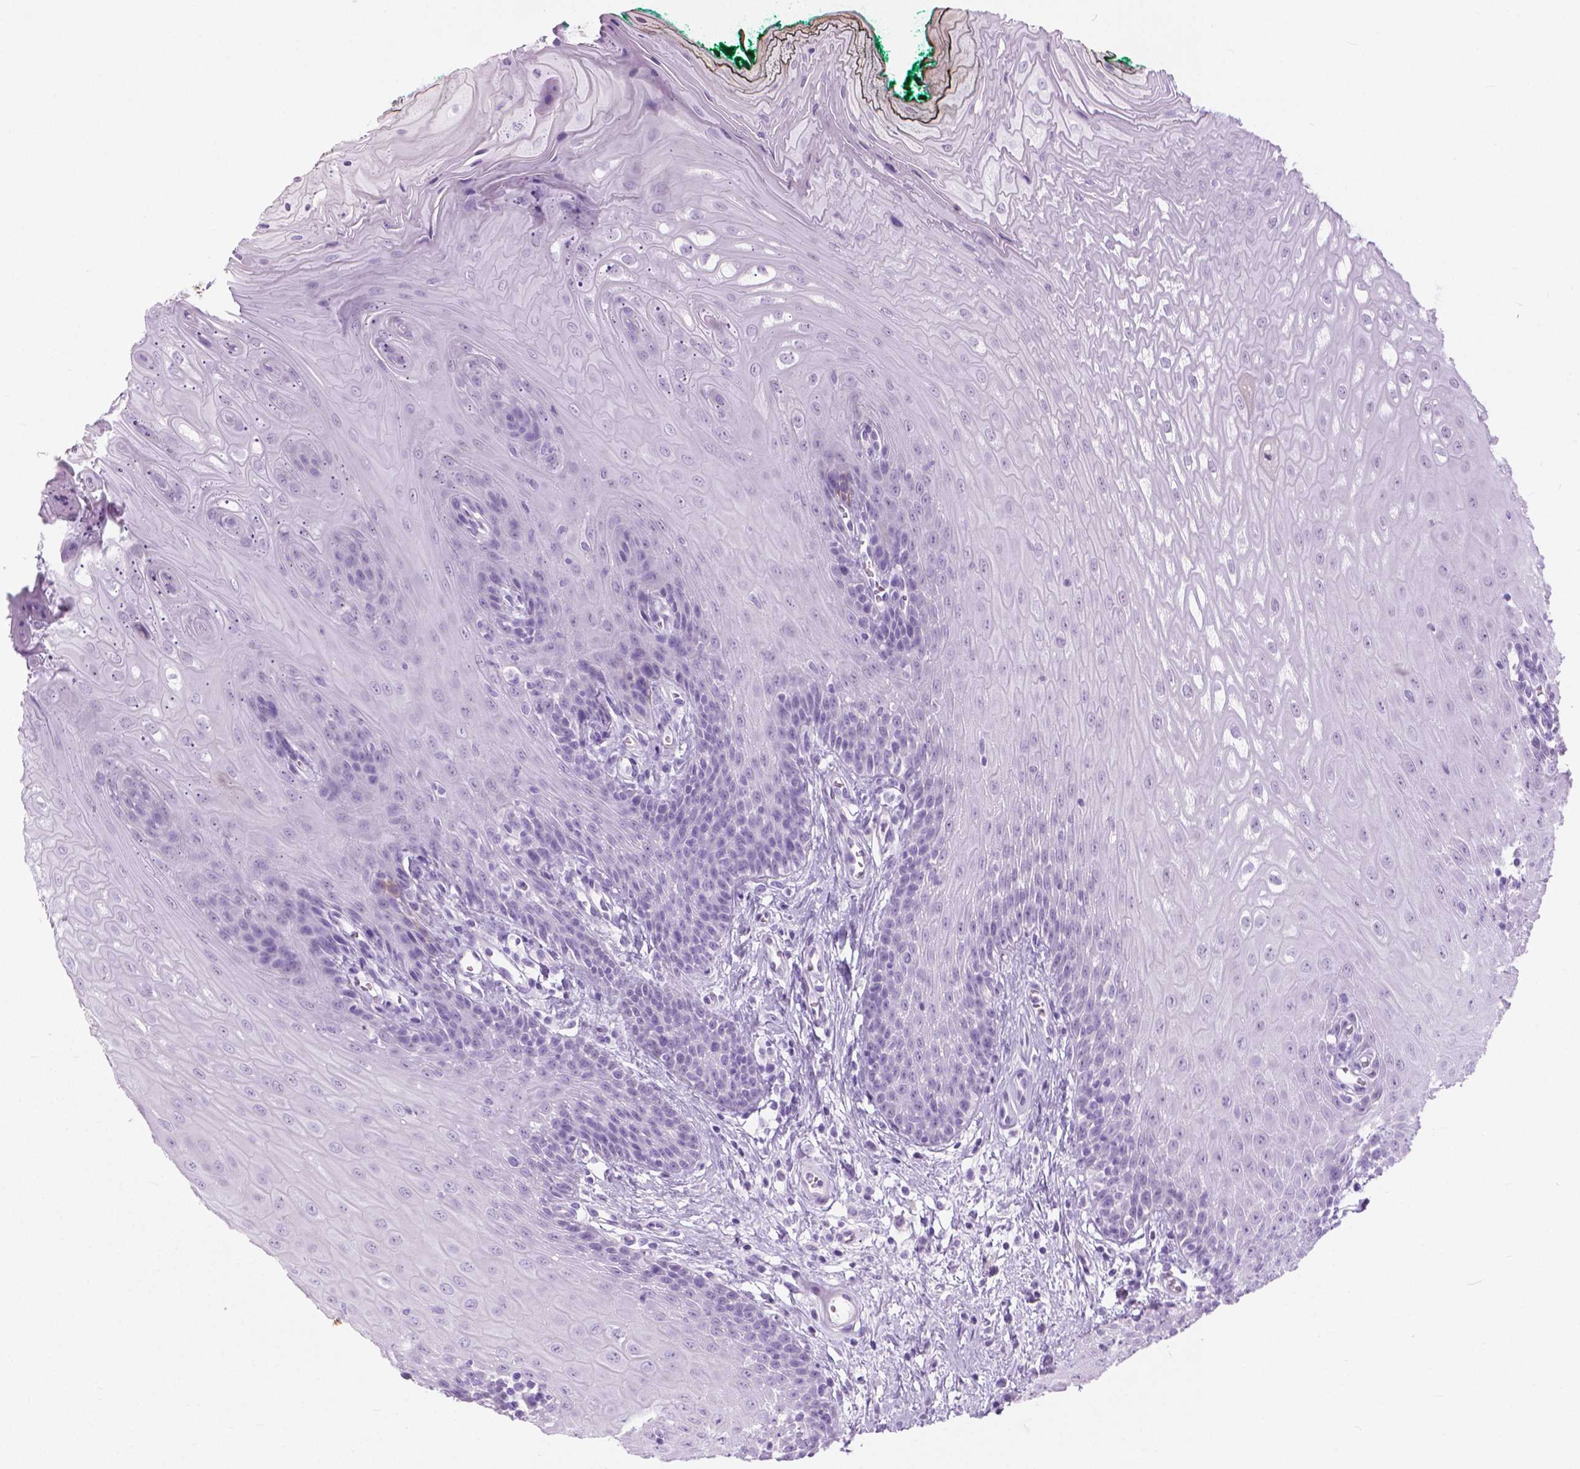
{"staining": {"intensity": "weak", "quantity": "<25%", "location": "cytoplasmic/membranous"}, "tissue": "oral mucosa", "cell_type": "Squamous epithelial cells", "image_type": "normal", "snomed": [{"axis": "morphology", "description": "Normal tissue, NOS"}, {"axis": "topography", "description": "Oral tissue"}], "caption": "A histopathology image of oral mucosa stained for a protein demonstrates no brown staining in squamous epithelial cells. (Brightfield microscopy of DAB immunohistochemistry (IHC) at high magnification).", "gene": "HTR2B", "patient": {"sex": "female", "age": 68}}